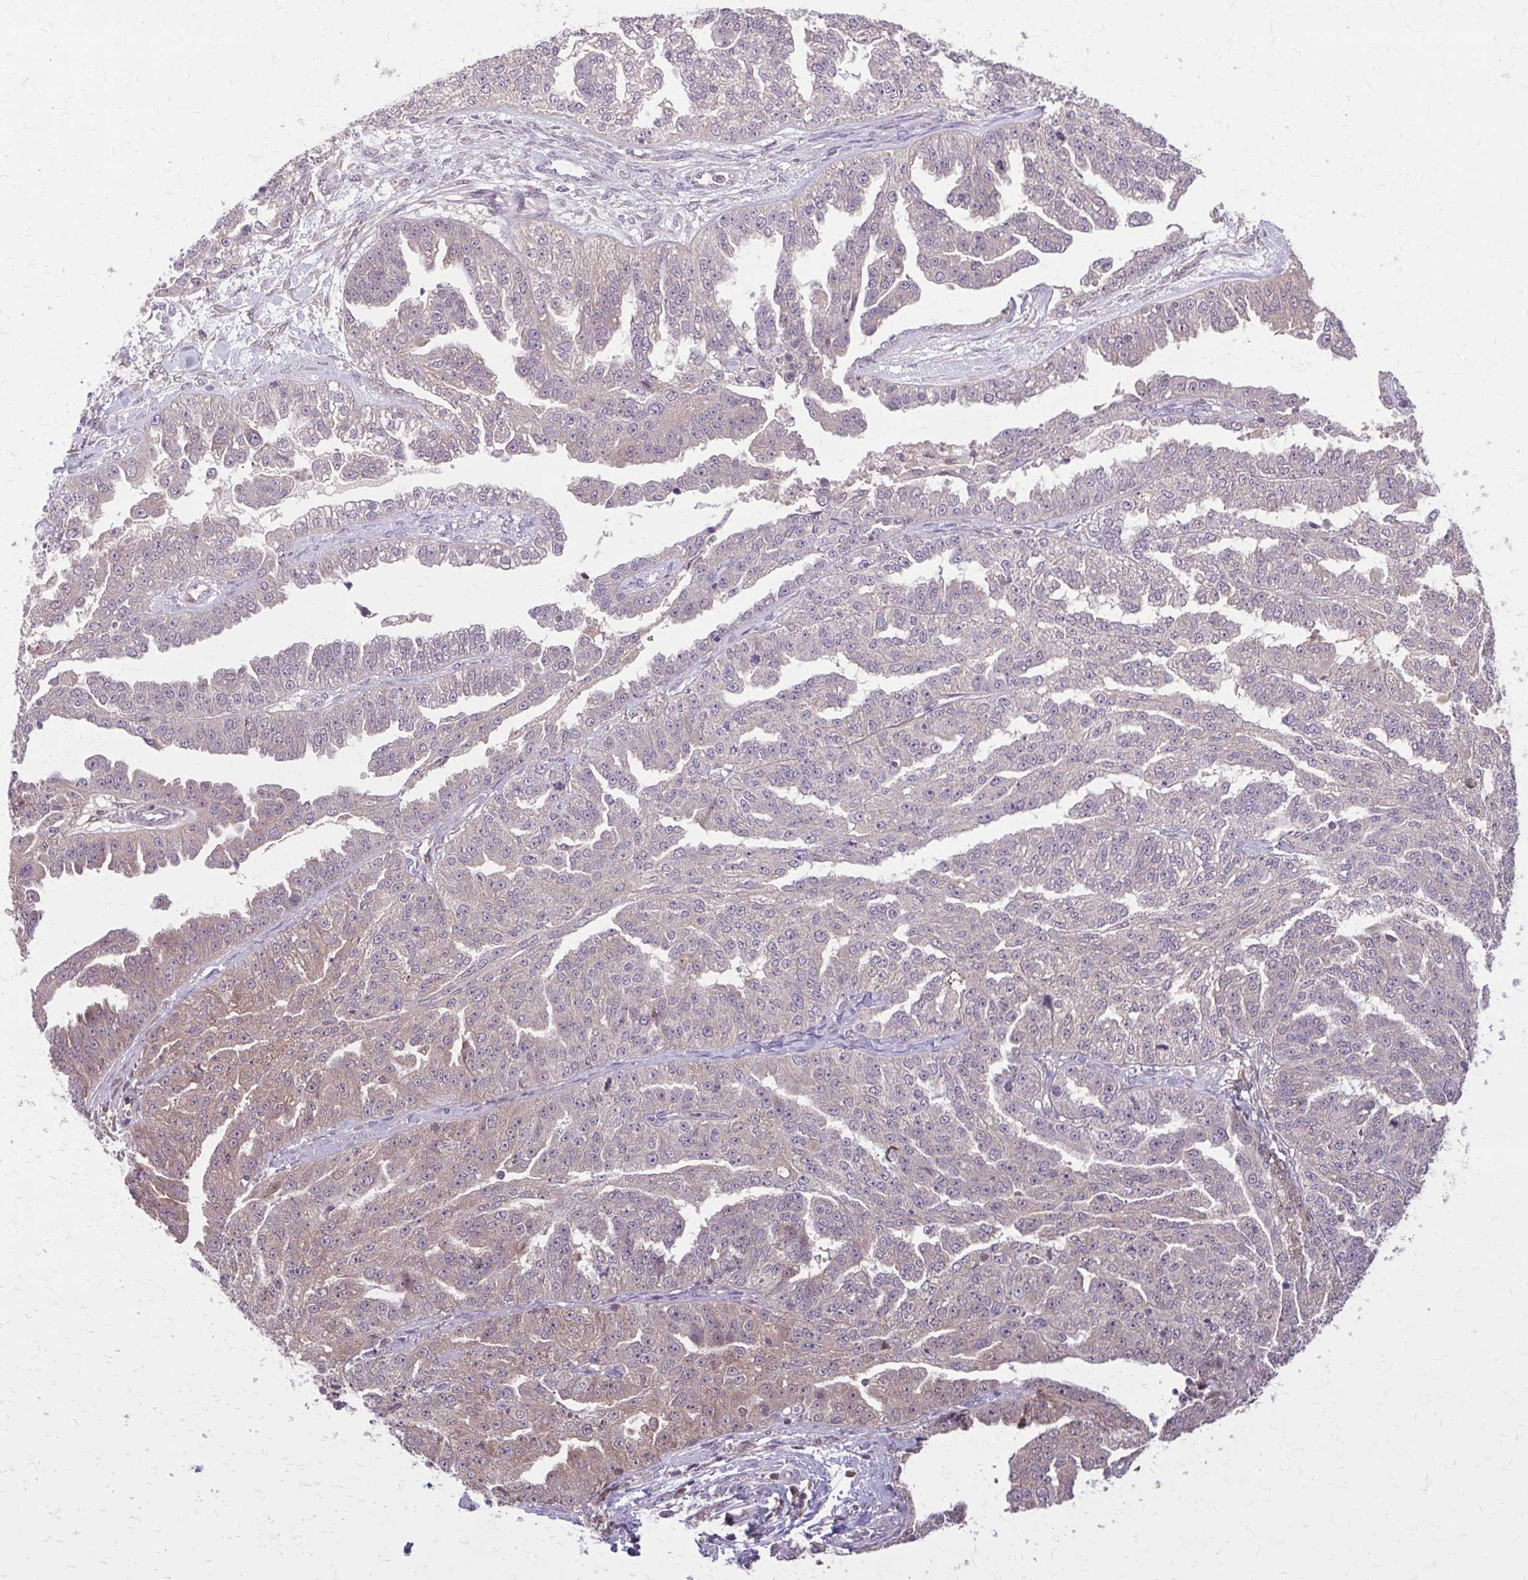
{"staining": {"intensity": "weak", "quantity": "<25%", "location": "cytoplasmic/membranous"}, "tissue": "ovarian cancer", "cell_type": "Tumor cells", "image_type": "cancer", "snomed": [{"axis": "morphology", "description": "Cystadenocarcinoma, serous, NOS"}, {"axis": "topography", "description": "Ovary"}], "caption": "There is no significant staining in tumor cells of ovarian cancer.", "gene": "NRBF2", "patient": {"sex": "female", "age": 58}}